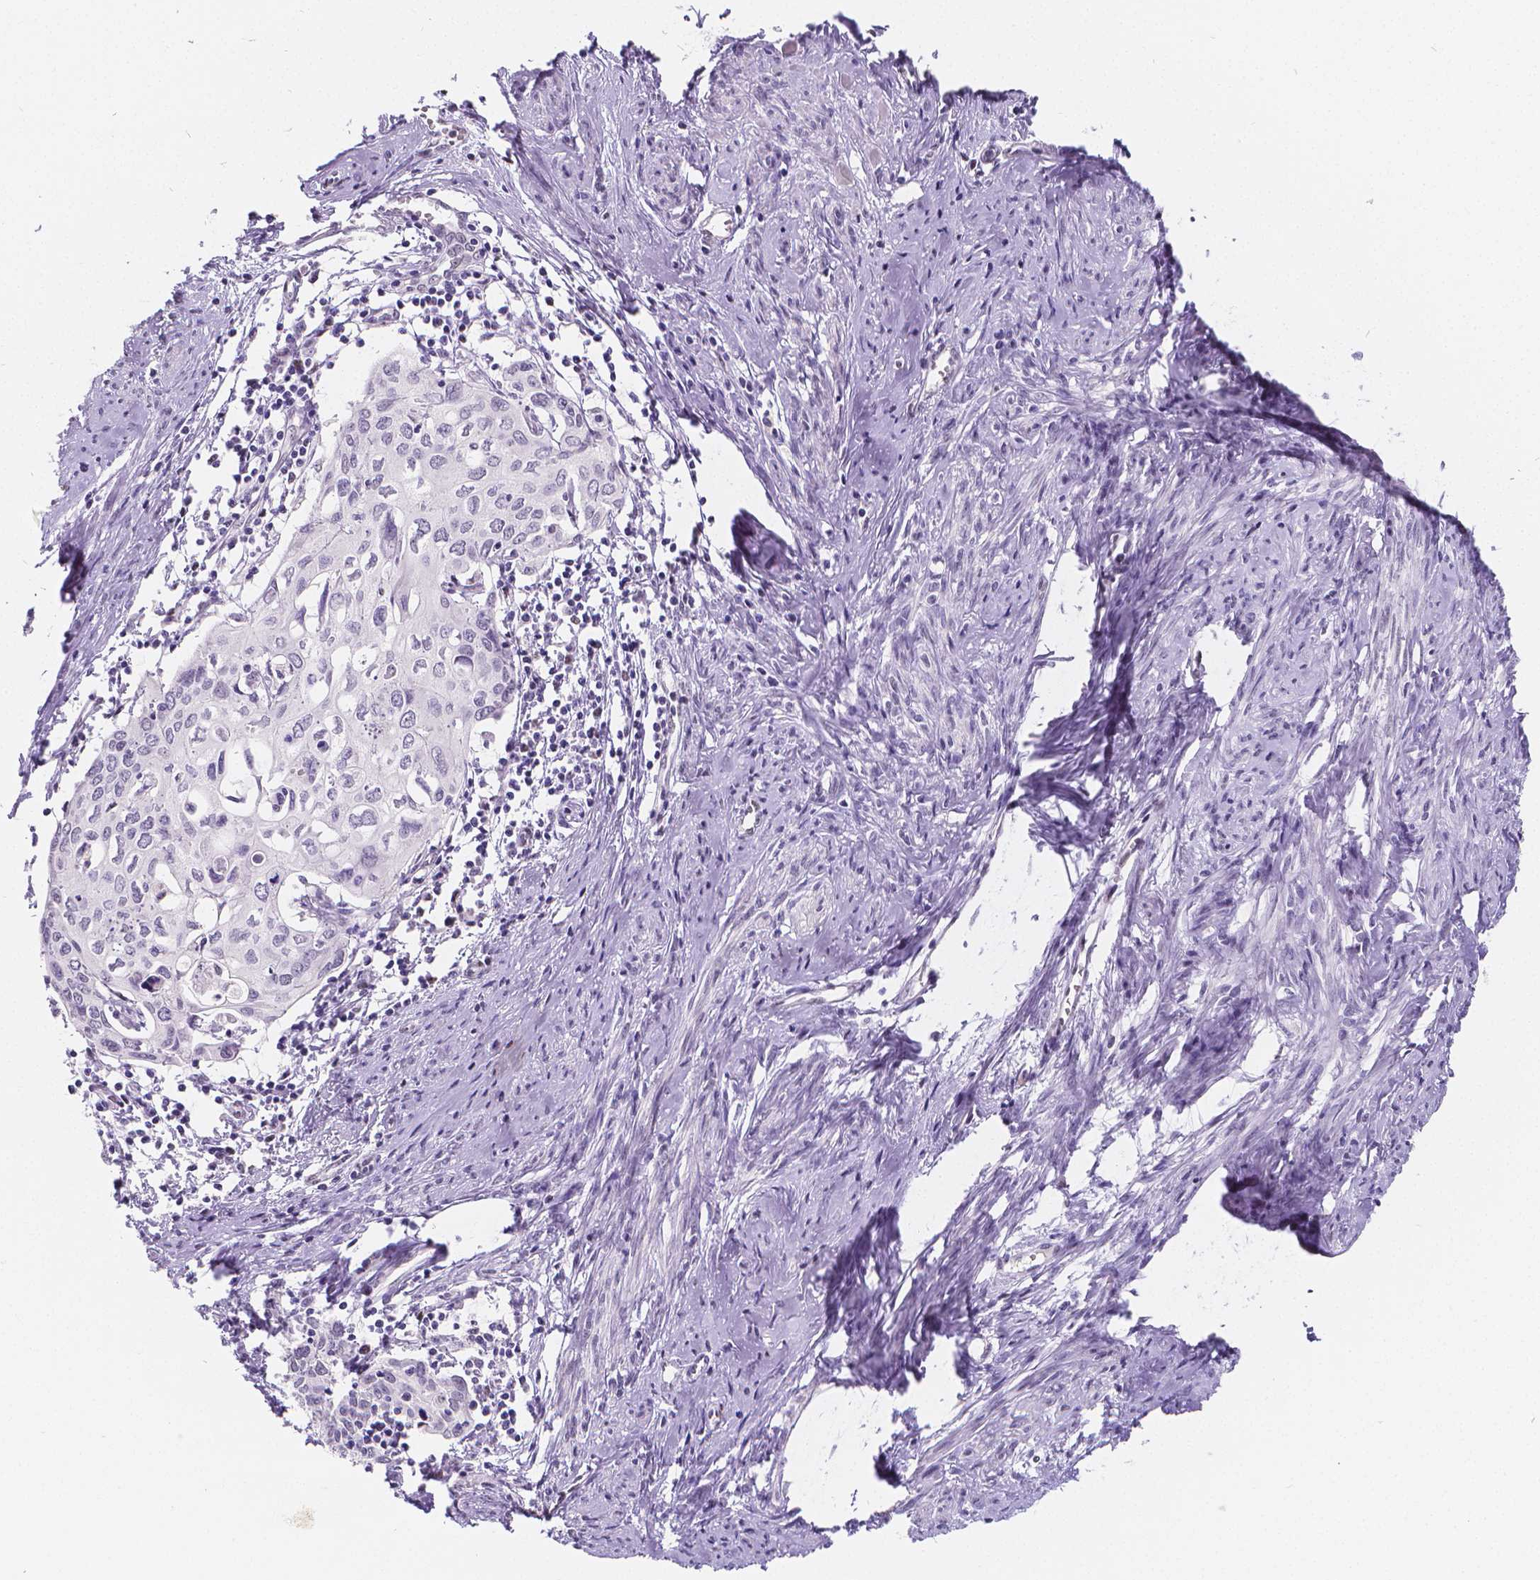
{"staining": {"intensity": "negative", "quantity": "none", "location": "none"}, "tissue": "cervical cancer", "cell_type": "Tumor cells", "image_type": "cancer", "snomed": [{"axis": "morphology", "description": "Squamous cell carcinoma, NOS"}, {"axis": "topography", "description": "Cervix"}], "caption": "Human squamous cell carcinoma (cervical) stained for a protein using immunohistochemistry exhibits no expression in tumor cells.", "gene": "MEF2C", "patient": {"sex": "female", "age": 62}}